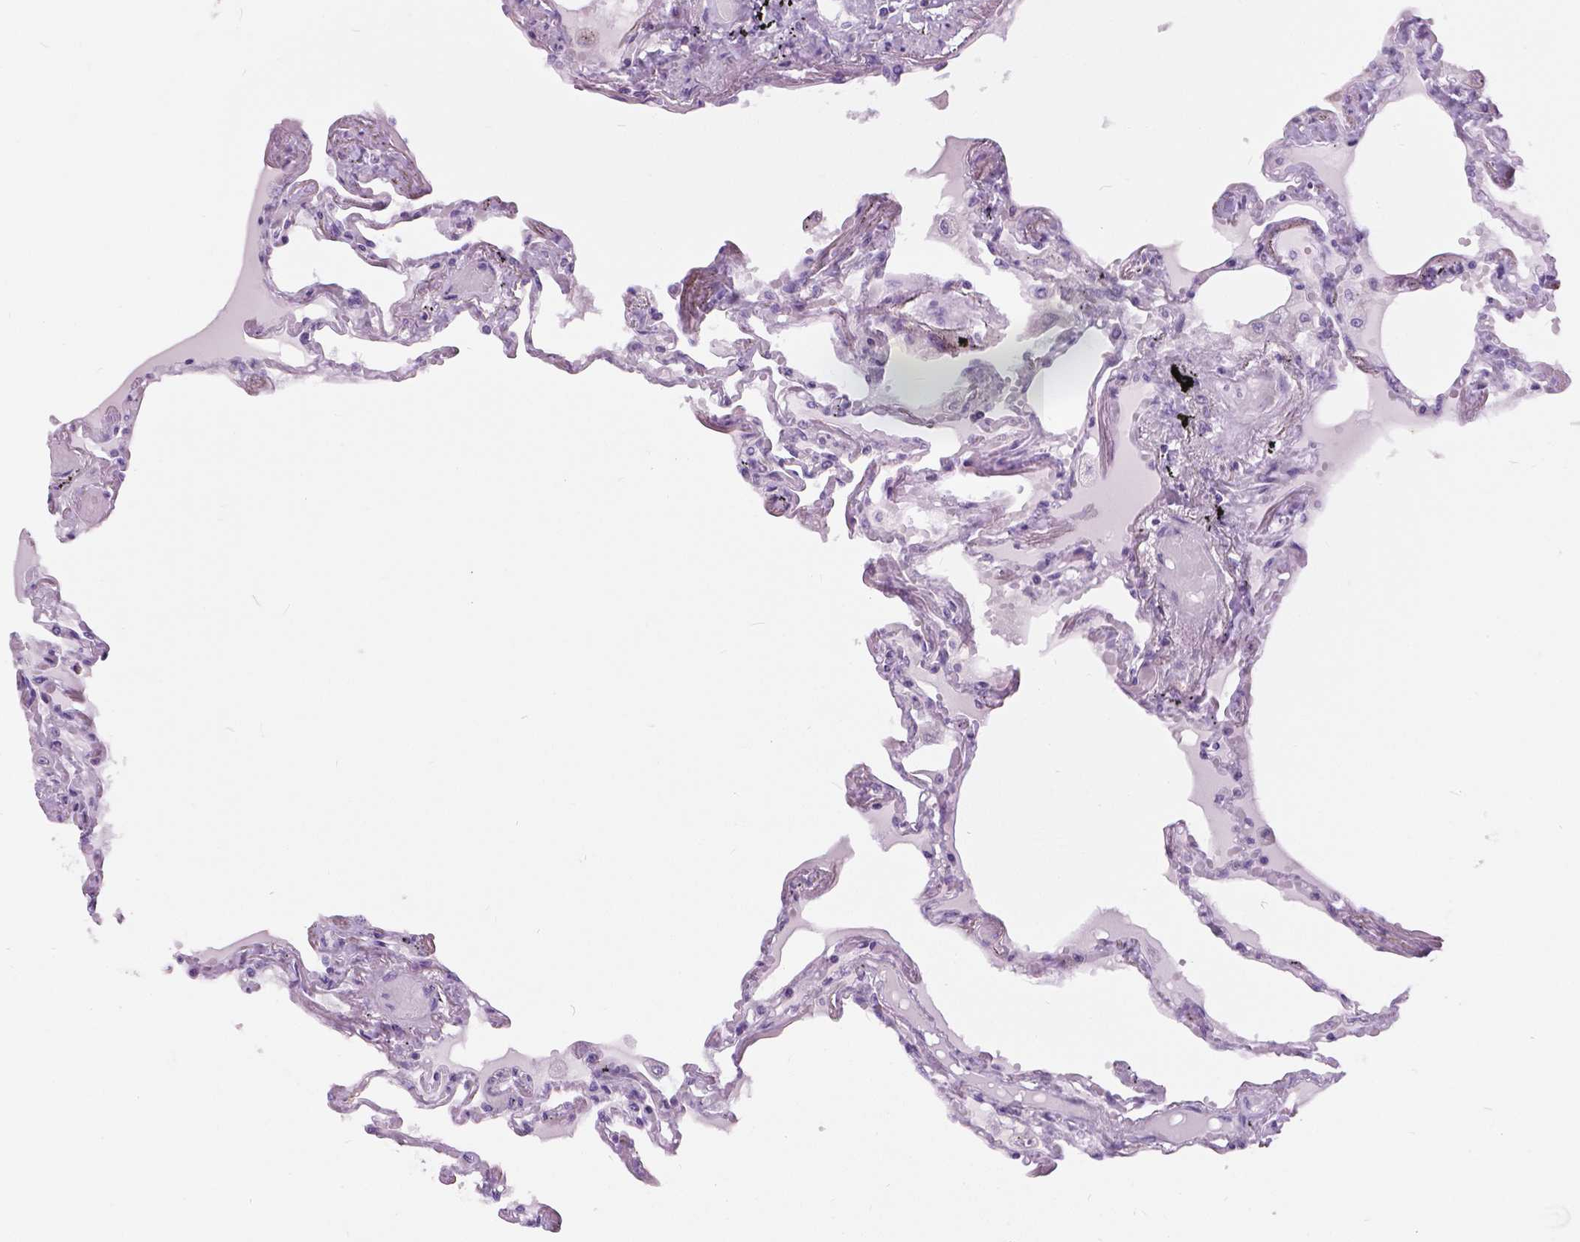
{"staining": {"intensity": "negative", "quantity": "none", "location": "none"}, "tissue": "lung", "cell_type": "Alveolar cells", "image_type": "normal", "snomed": [{"axis": "morphology", "description": "Normal tissue, NOS"}, {"axis": "morphology", "description": "Adenocarcinoma, NOS"}, {"axis": "topography", "description": "Cartilage tissue"}, {"axis": "topography", "description": "Lung"}], "caption": "High power microscopy histopathology image of an immunohistochemistry (IHC) photomicrograph of unremarkable lung, revealing no significant positivity in alveolar cells.", "gene": "MYOM1", "patient": {"sex": "female", "age": 67}}